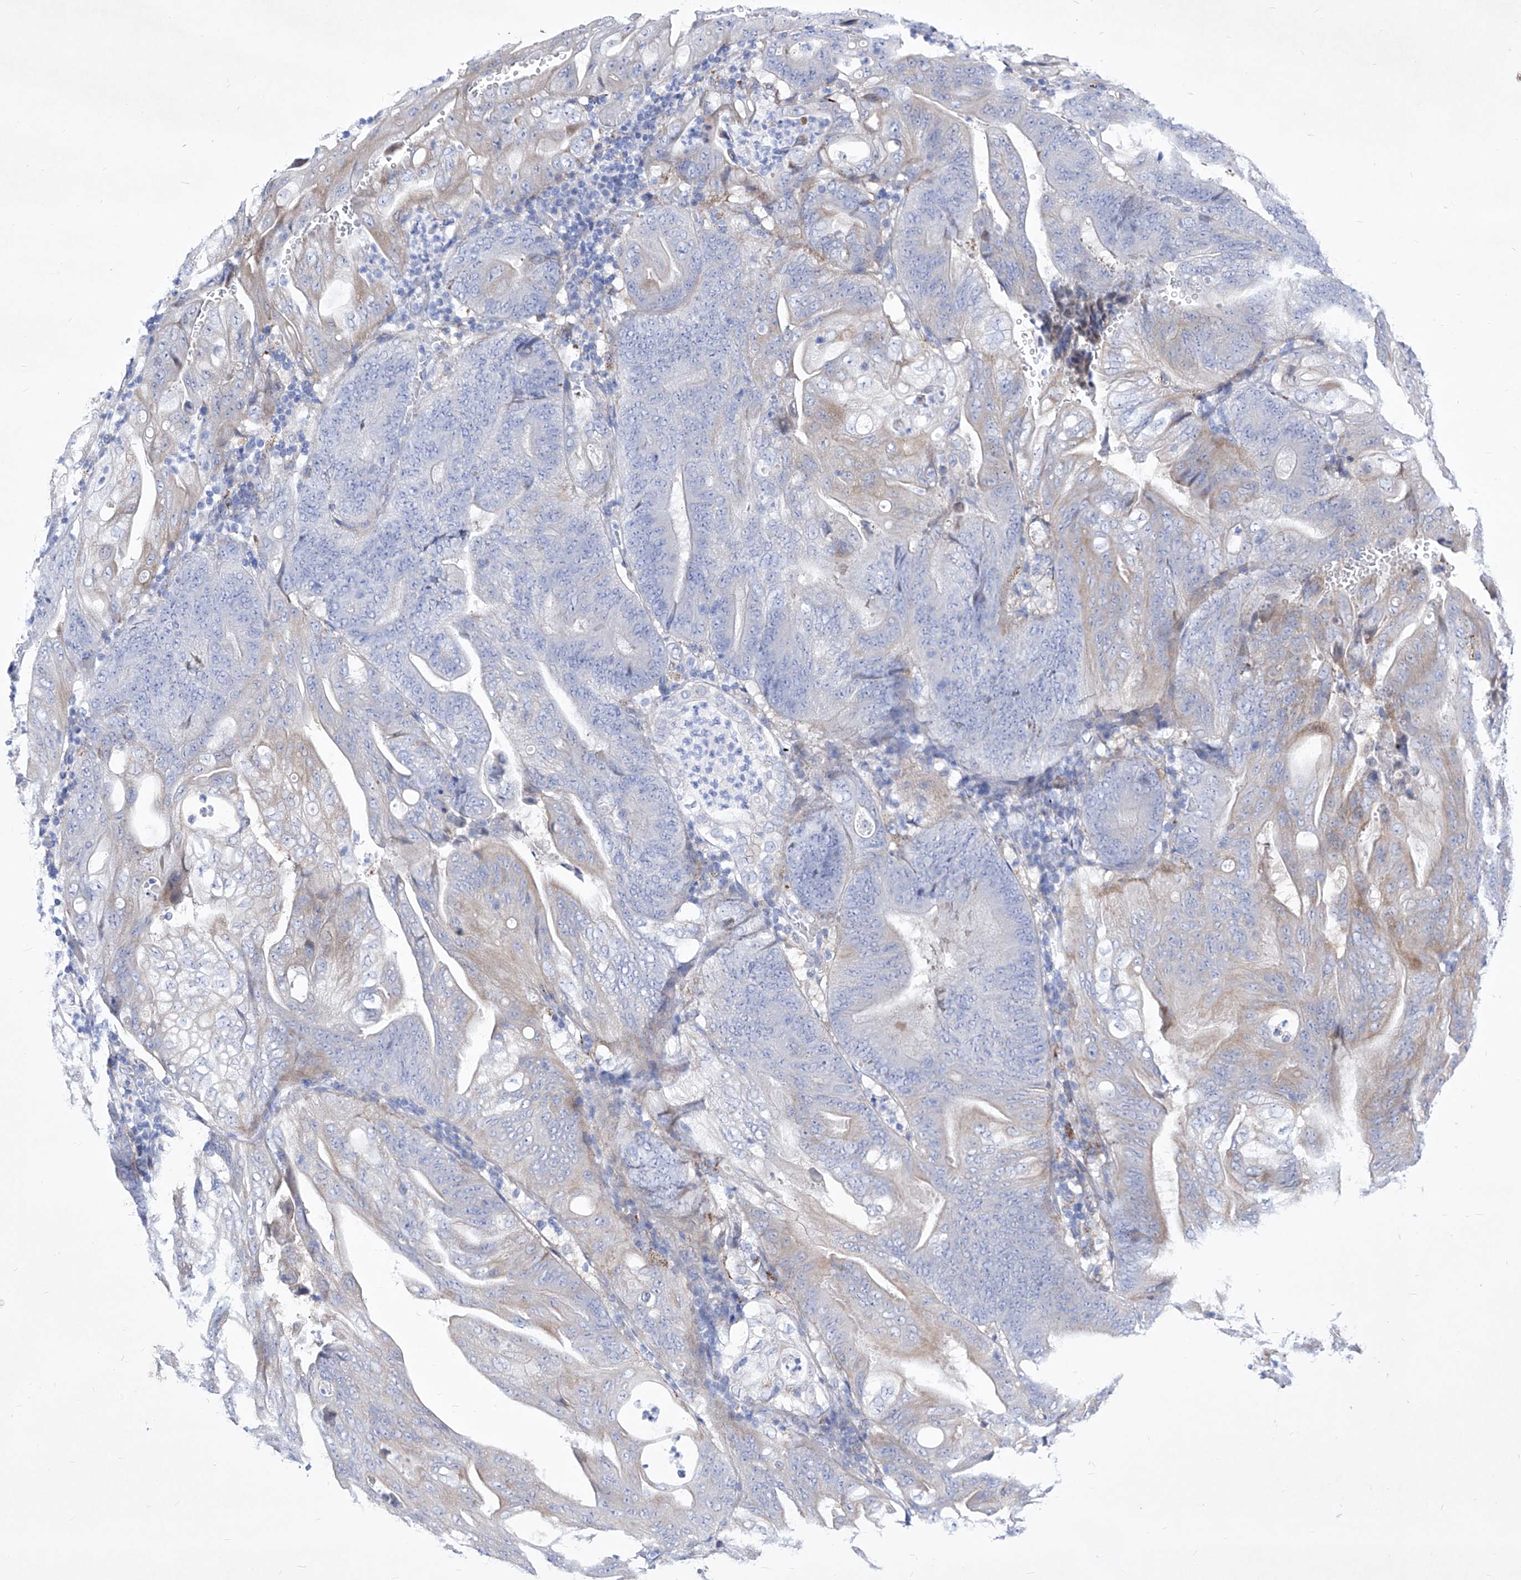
{"staining": {"intensity": "weak", "quantity": "<25%", "location": "cytoplasmic/membranous"}, "tissue": "stomach cancer", "cell_type": "Tumor cells", "image_type": "cancer", "snomed": [{"axis": "morphology", "description": "Adenocarcinoma, NOS"}, {"axis": "topography", "description": "Stomach"}], "caption": "This micrograph is of stomach adenocarcinoma stained with immunohistochemistry to label a protein in brown with the nuclei are counter-stained blue. There is no positivity in tumor cells.", "gene": "C1orf87", "patient": {"sex": "female", "age": 73}}